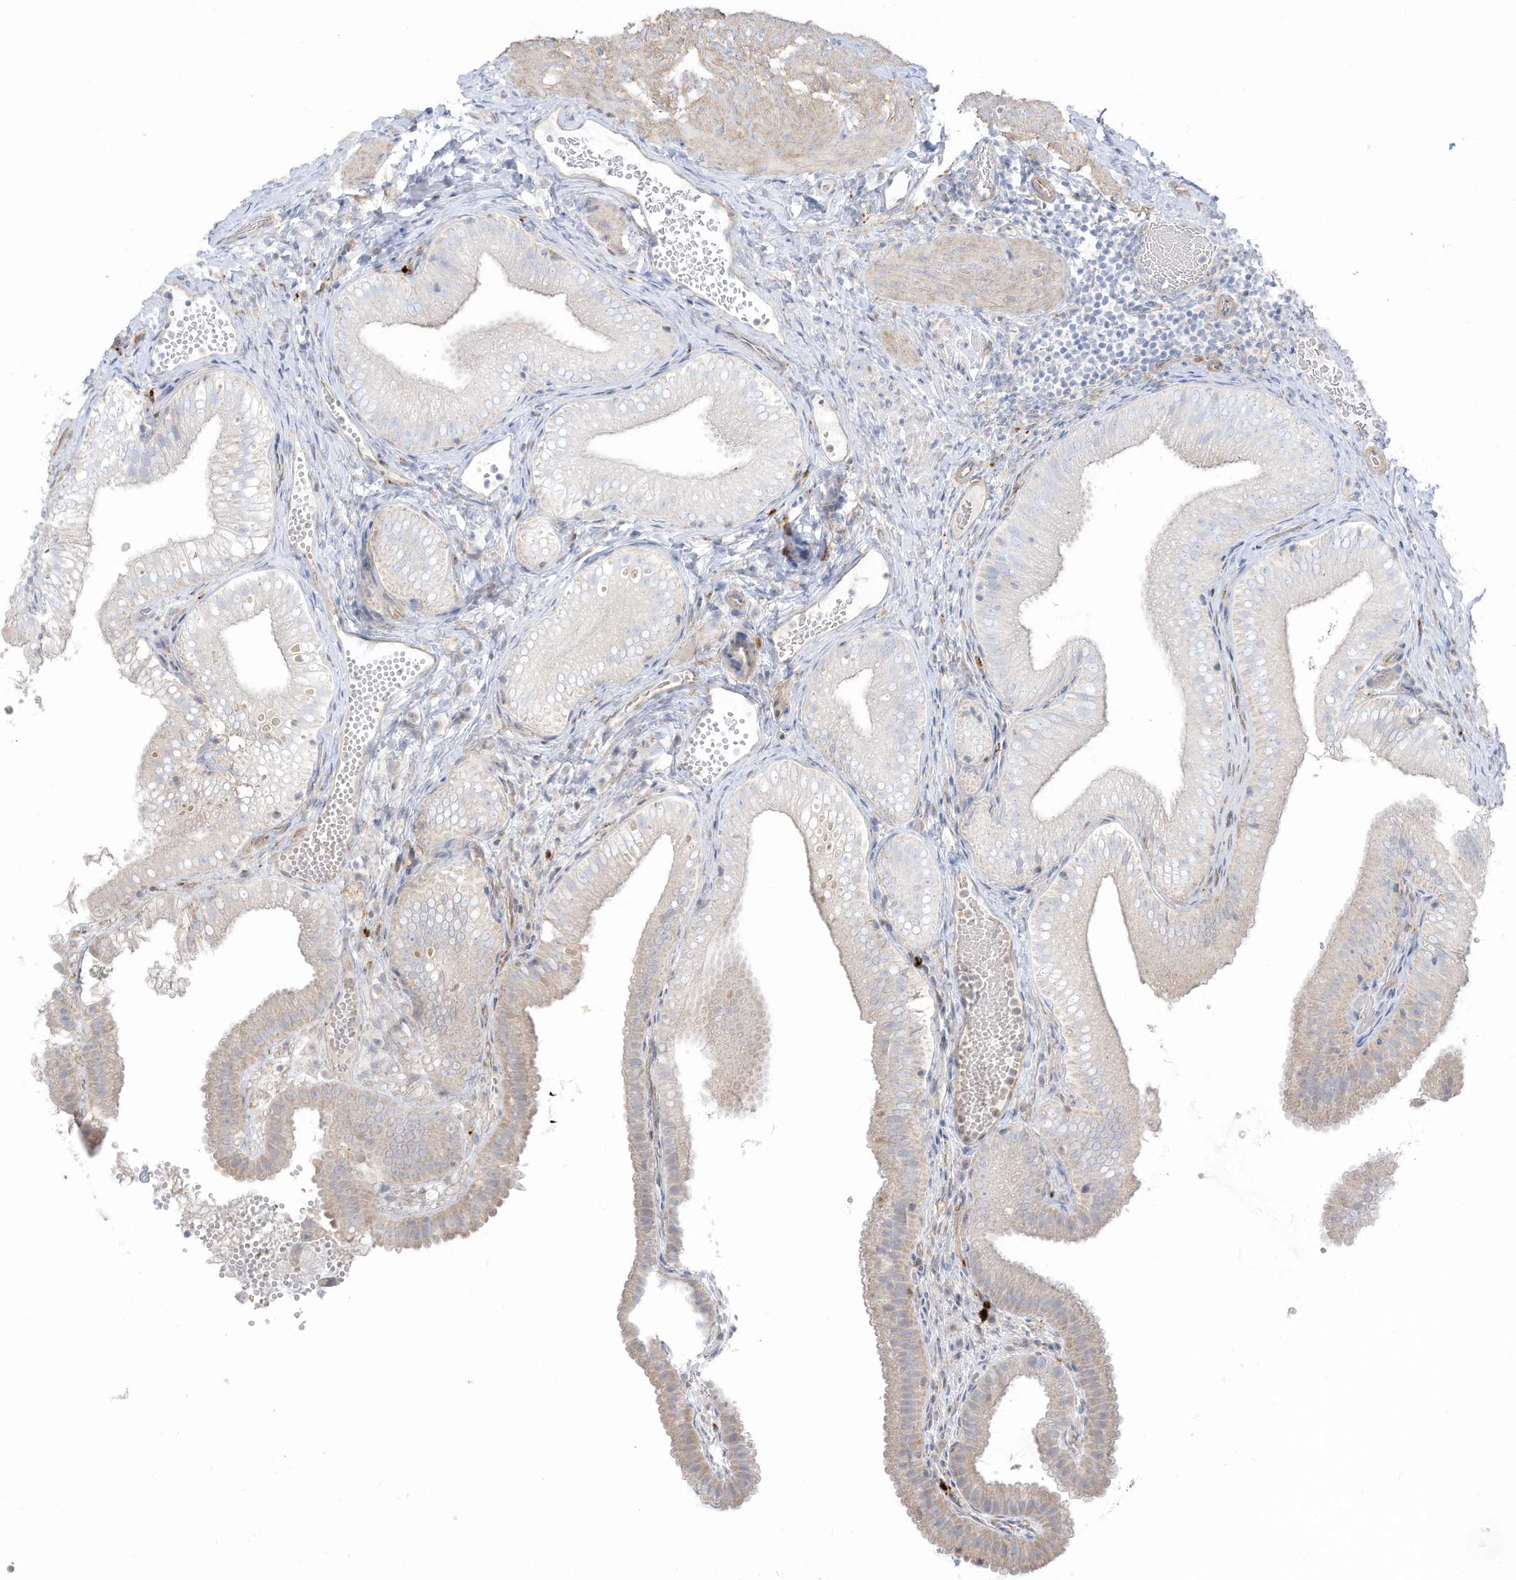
{"staining": {"intensity": "weak", "quantity": "<25%", "location": "cytoplasmic/membranous"}, "tissue": "gallbladder", "cell_type": "Glandular cells", "image_type": "normal", "snomed": [{"axis": "morphology", "description": "Normal tissue, NOS"}, {"axis": "topography", "description": "Gallbladder"}], "caption": "IHC micrograph of normal human gallbladder stained for a protein (brown), which exhibits no positivity in glandular cells.", "gene": "TAL2", "patient": {"sex": "female", "age": 30}}